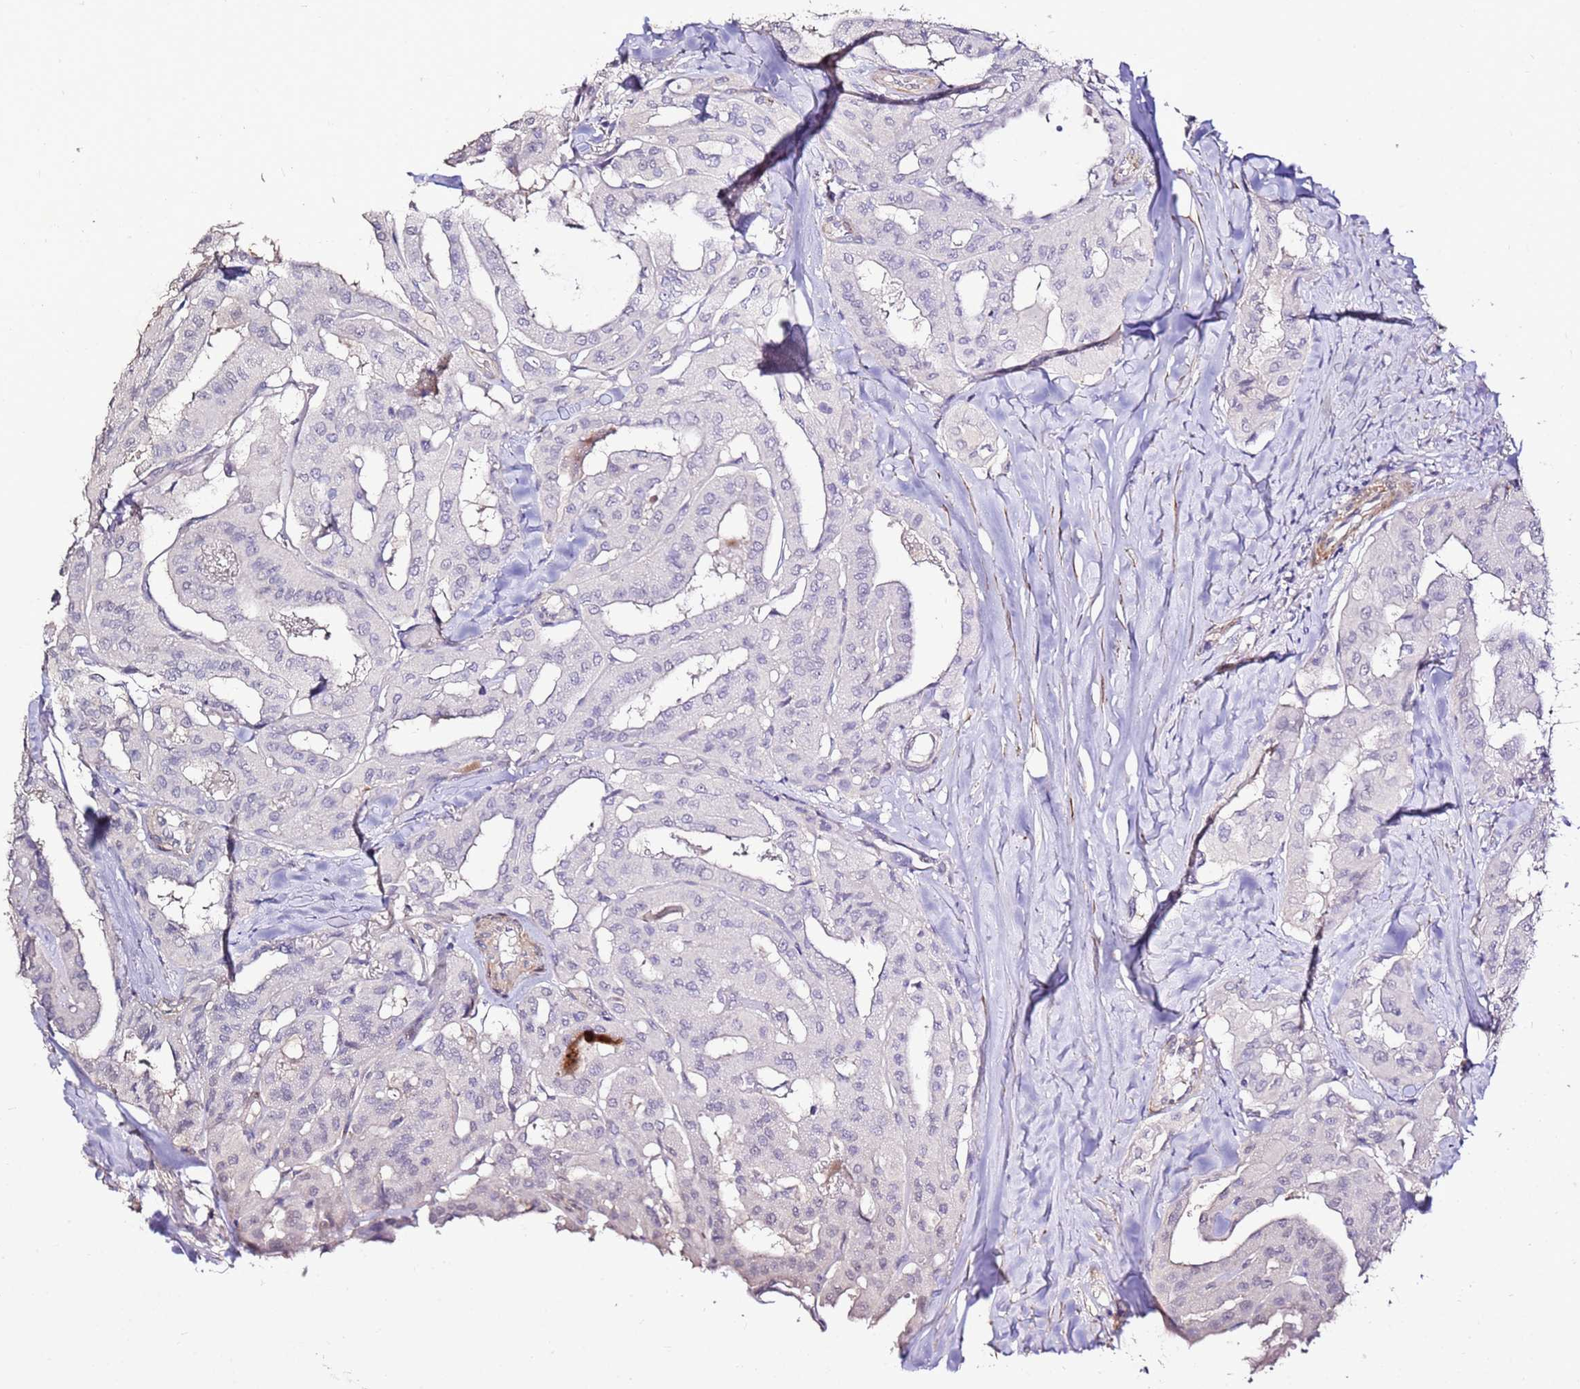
{"staining": {"intensity": "negative", "quantity": "none", "location": "none"}, "tissue": "thyroid cancer", "cell_type": "Tumor cells", "image_type": "cancer", "snomed": [{"axis": "morphology", "description": "Papillary adenocarcinoma, NOS"}, {"axis": "topography", "description": "Thyroid gland"}], "caption": "Tumor cells show no significant protein positivity in thyroid papillary adenocarcinoma. (DAB (3,3'-diaminobenzidine) immunohistochemistry, high magnification).", "gene": "ART5", "patient": {"sex": "female", "age": 59}}